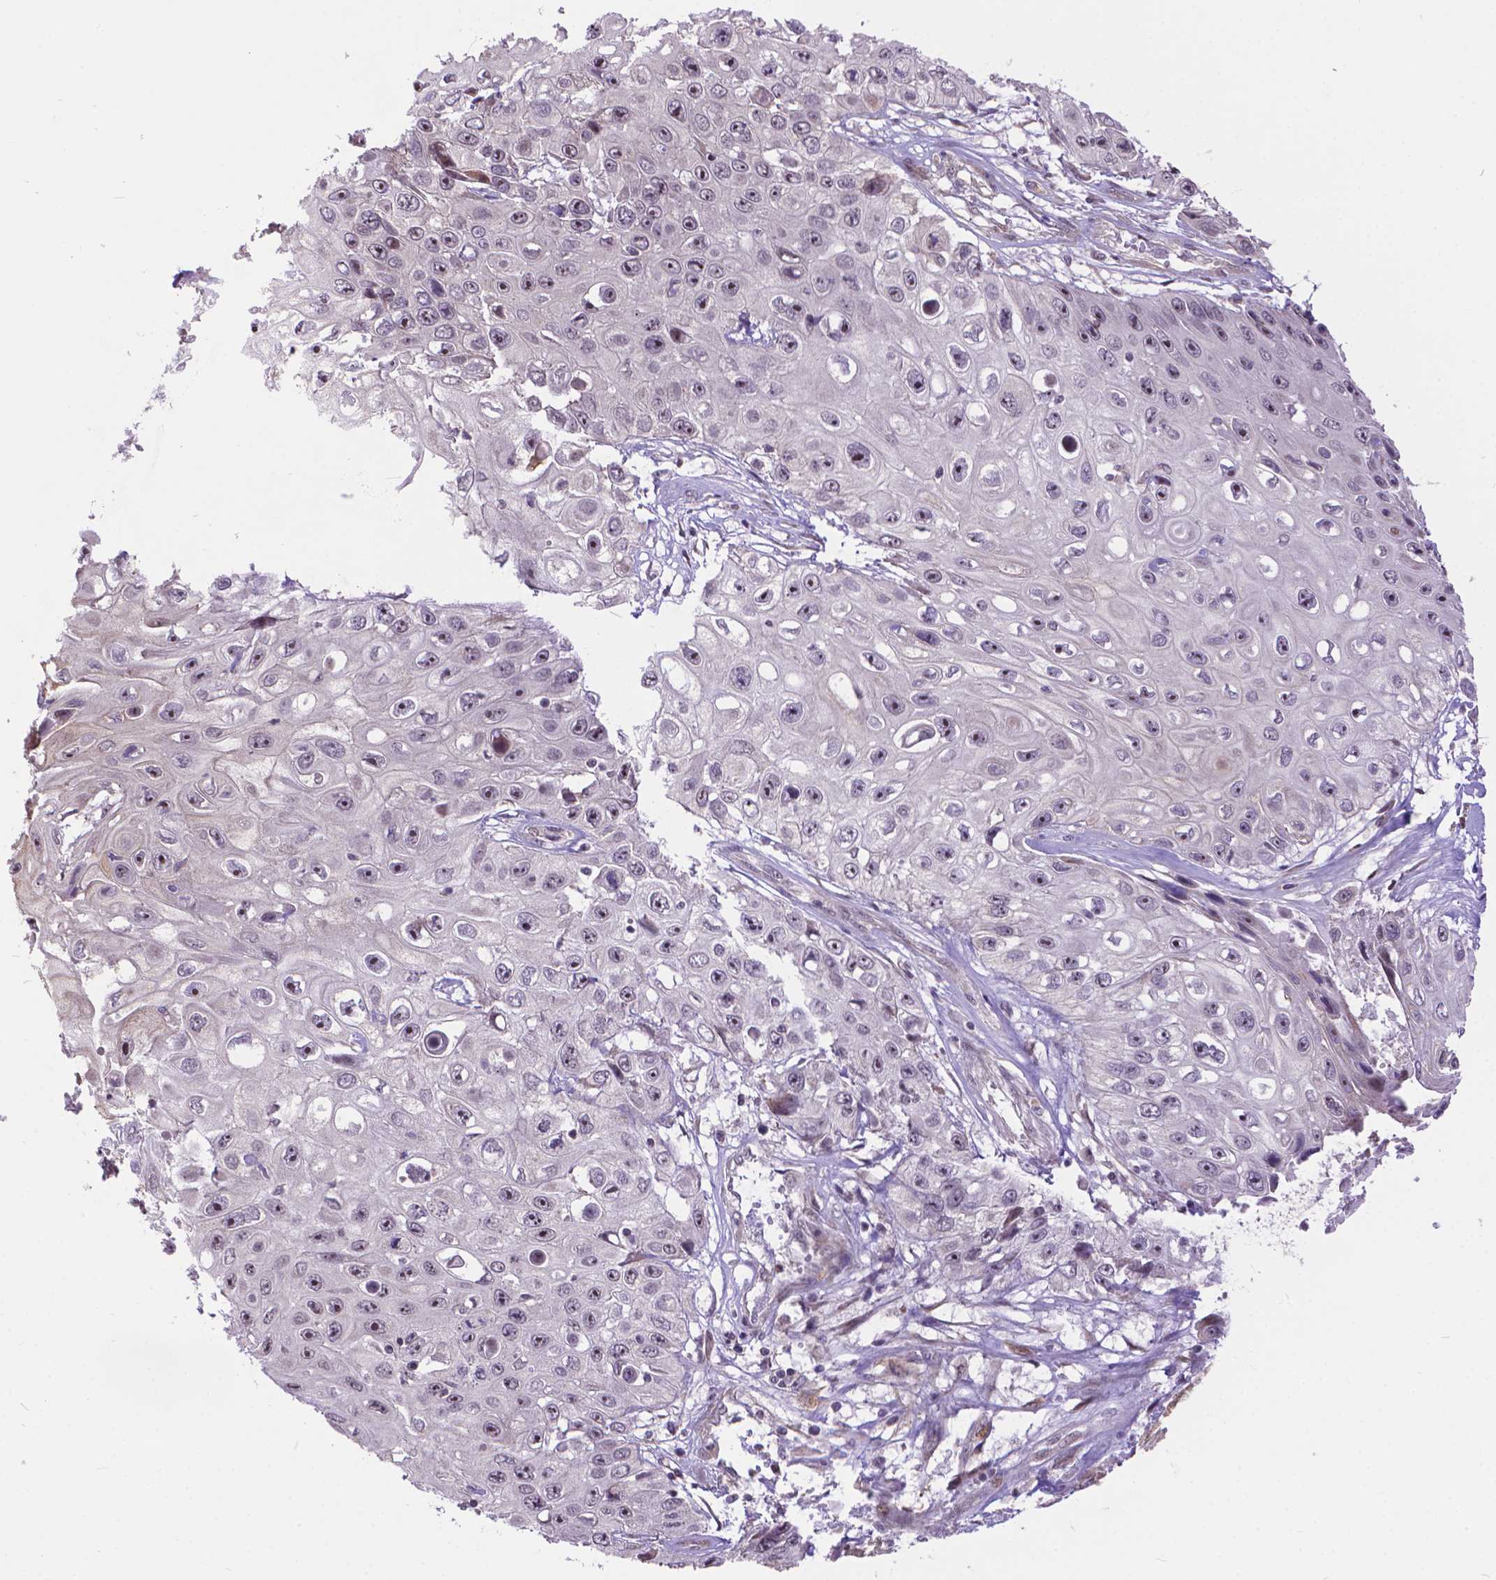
{"staining": {"intensity": "moderate", "quantity": ">75%", "location": "nuclear"}, "tissue": "skin cancer", "cell_type": "Tumor cells", "image_type": "cancer", "snomed": [{"axis": "morphology", "description": "Squamous cell carcinoma, NOS"}, {"axis": "topography", "description": "Skin"}], "caption": "The immunohistochemical stain highlights moderate nuclear staining in tumor cells of skin cancer tissue.", "gene": "TMEM135", "patient": {"sex": "male", "age": 82}}